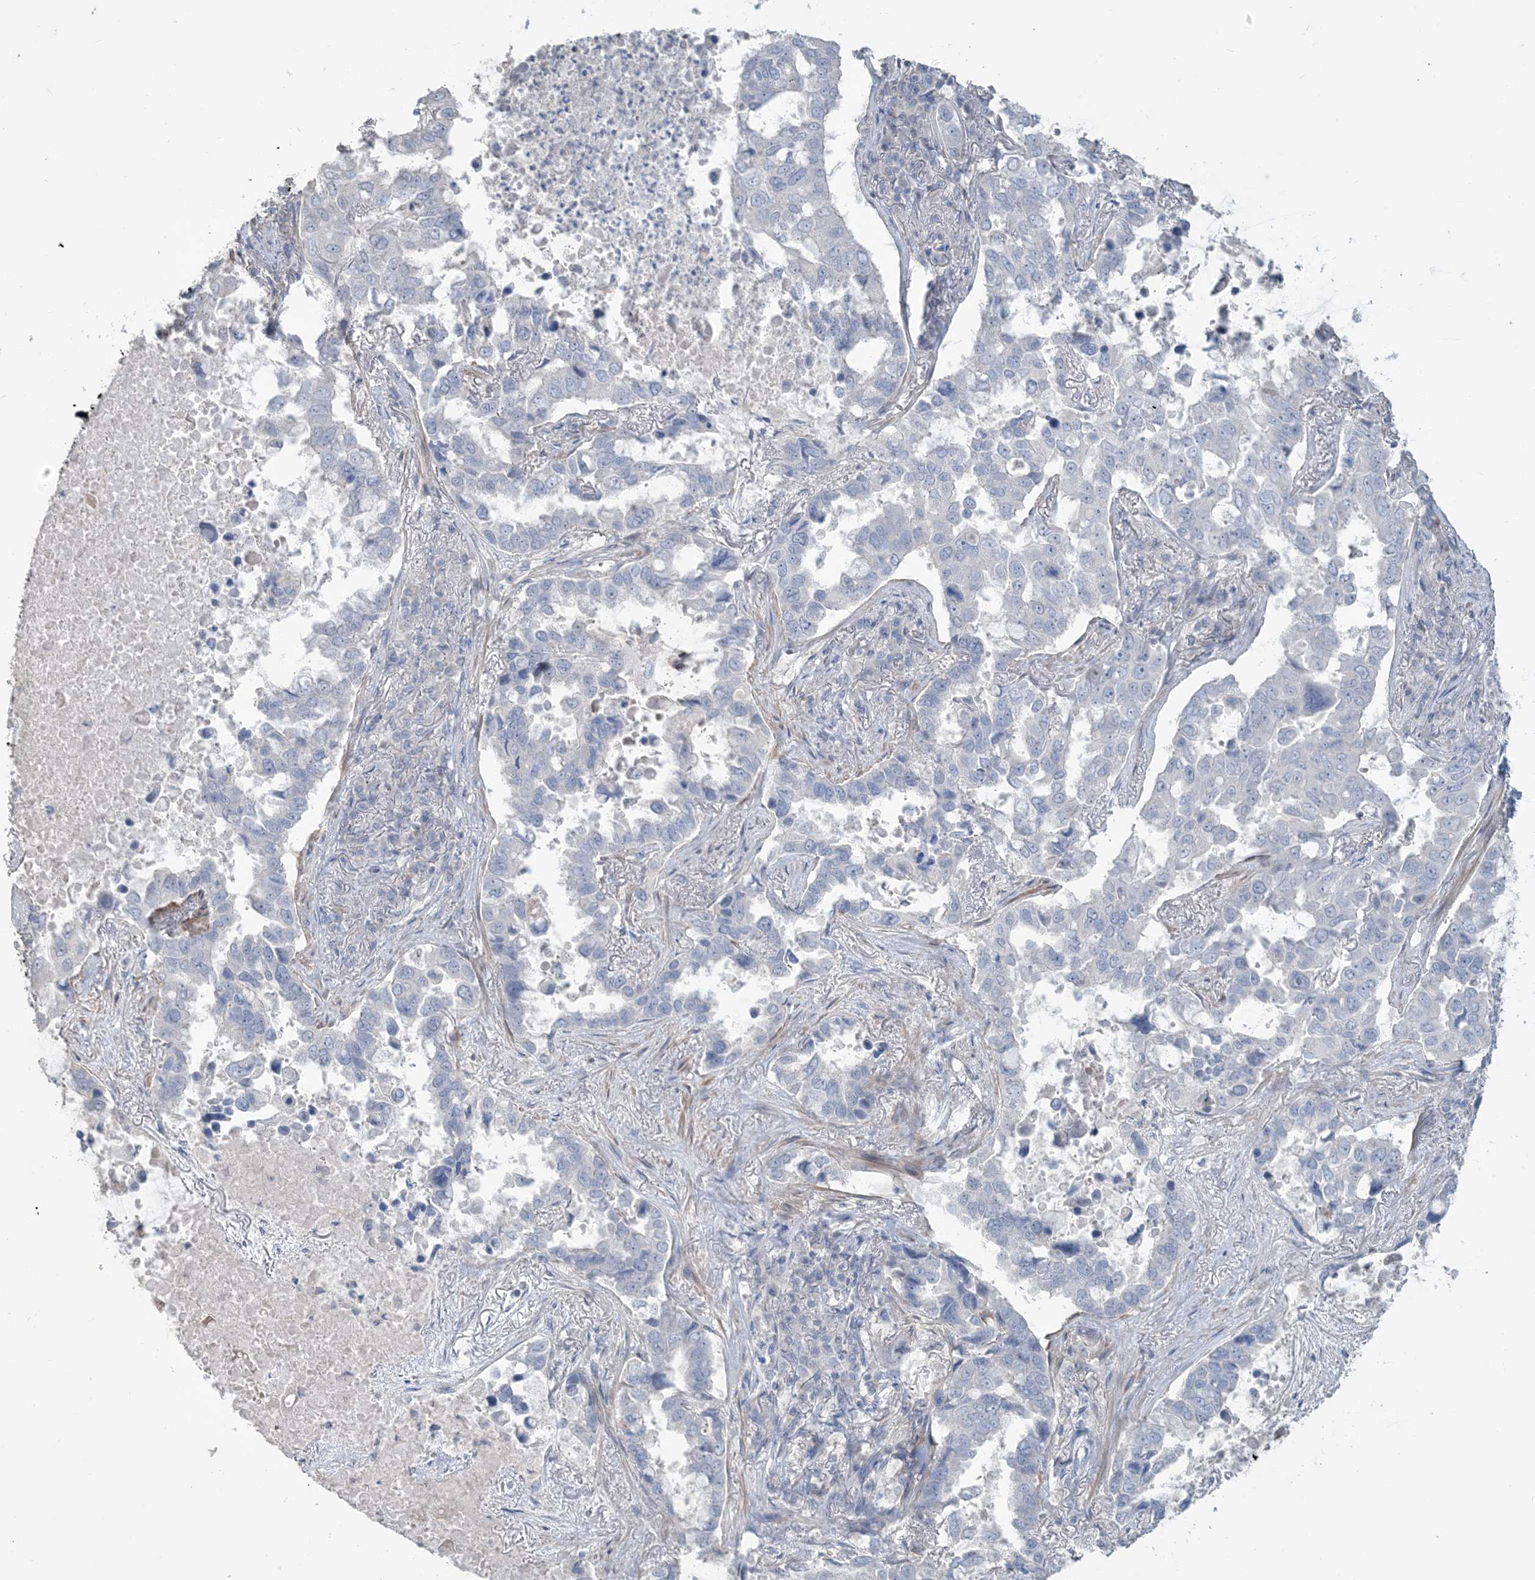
{"staining": {"intensity": "negative", "quantity": "none", "location": "none"}, "tissue": "lung cancer", "cell_type": "Tumor cells", "image_type": "cancer", "snomed": [{"axis": "morphology", "description": "Squamous cell carcinoma, NOS"}, {"axis": "topography", "description": "Lung"}], "caption": "A high-resolution image shows IHC staining of lung cancer (squamous cell carcinoma), which exhibits no significant positivity in tumor cells.", "gene": "NPHS2", "patient": {"sex": "male", "age": 66}}